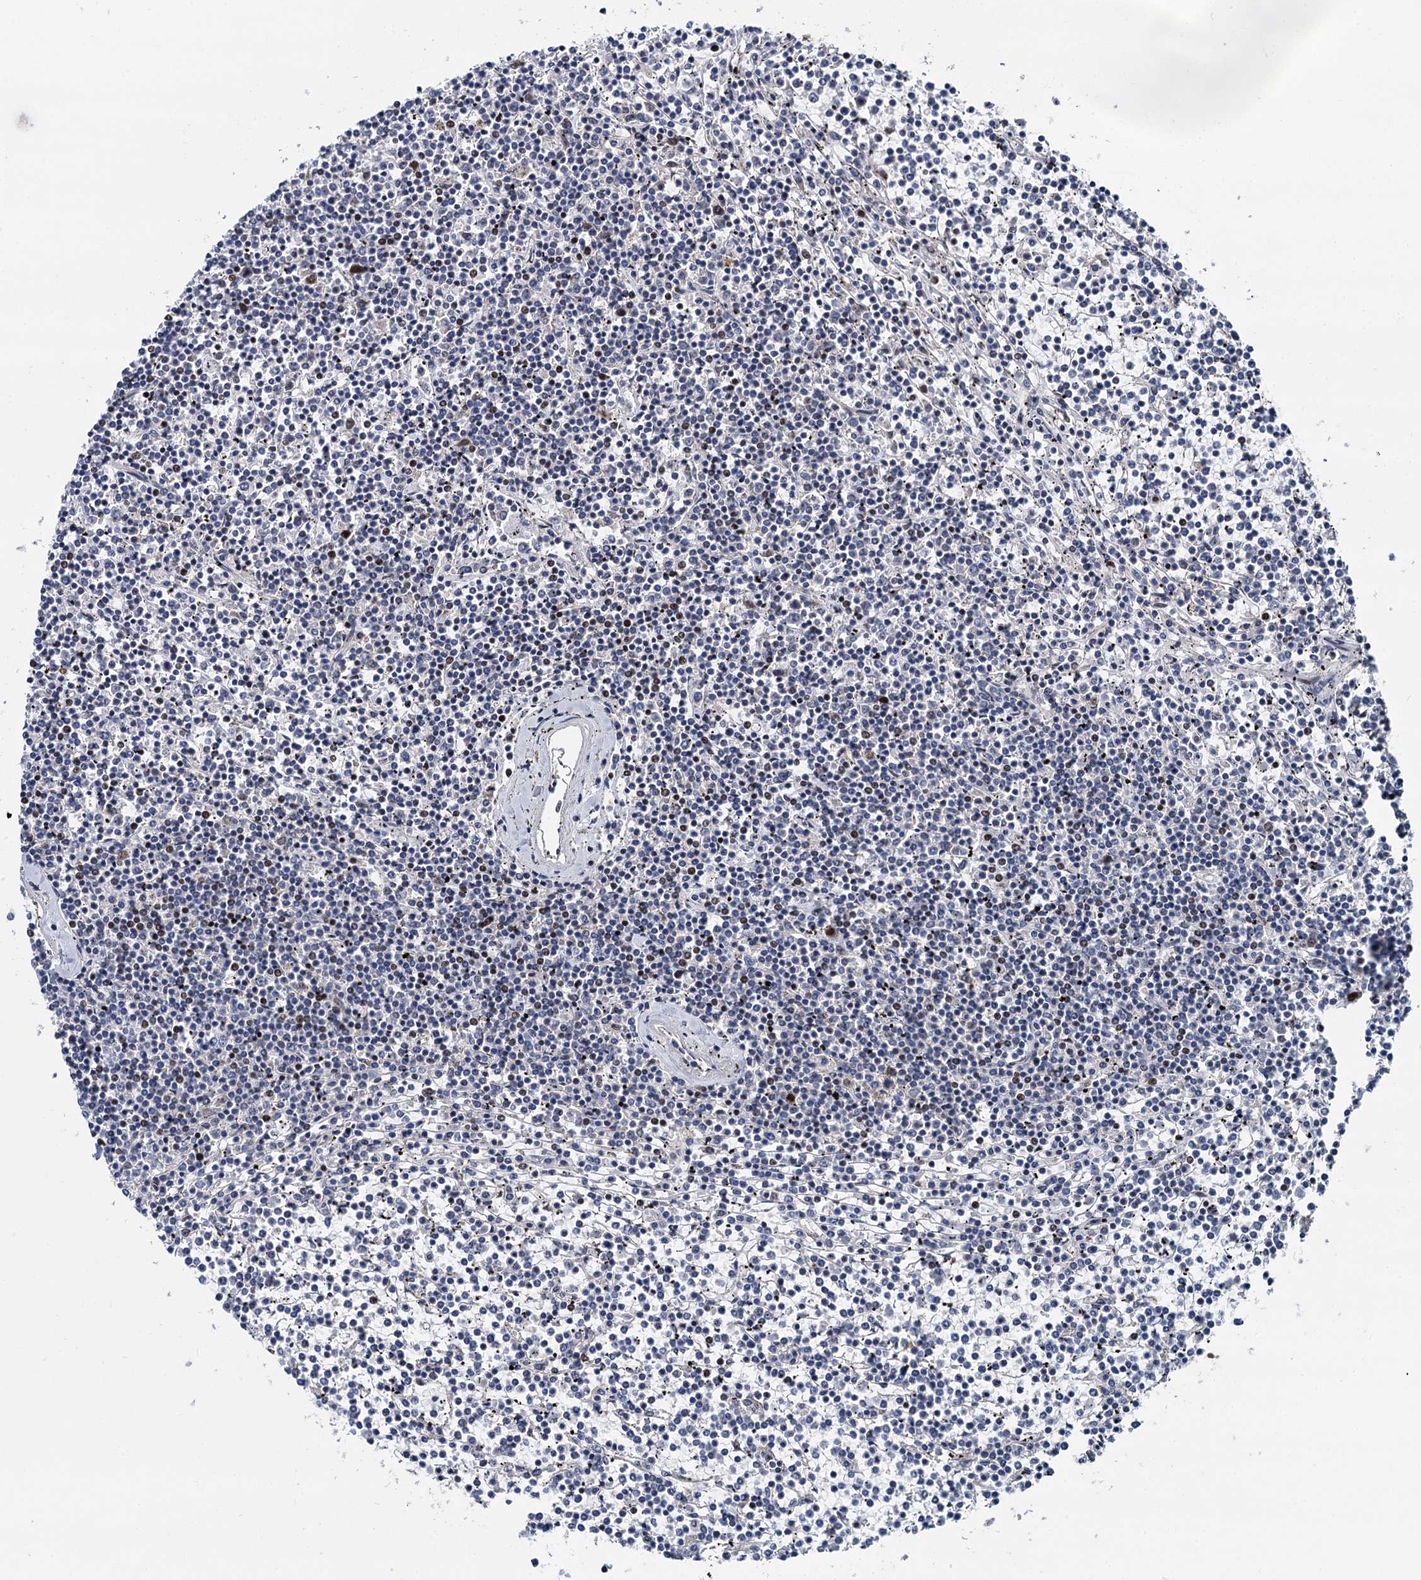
{"staining": {"intensity": "negative", "quantity": "none", "location": "none"}, "tissue": "lymphoma", "cell_type": "Tumor cells", "image_type": "cancer", "snomed": [{"axis": "morphology", "description": "Malignant lymphoma, non-Hodgkin's type, Low grade"}, {"axis": "topography", "description": "Spleen"}], "caption": "Photomicrograph shows no protein positivity in tumor cells of lymphoma tissue.", "gene": "RUFY2", "patient": {"sex": "female", "age": 19}}